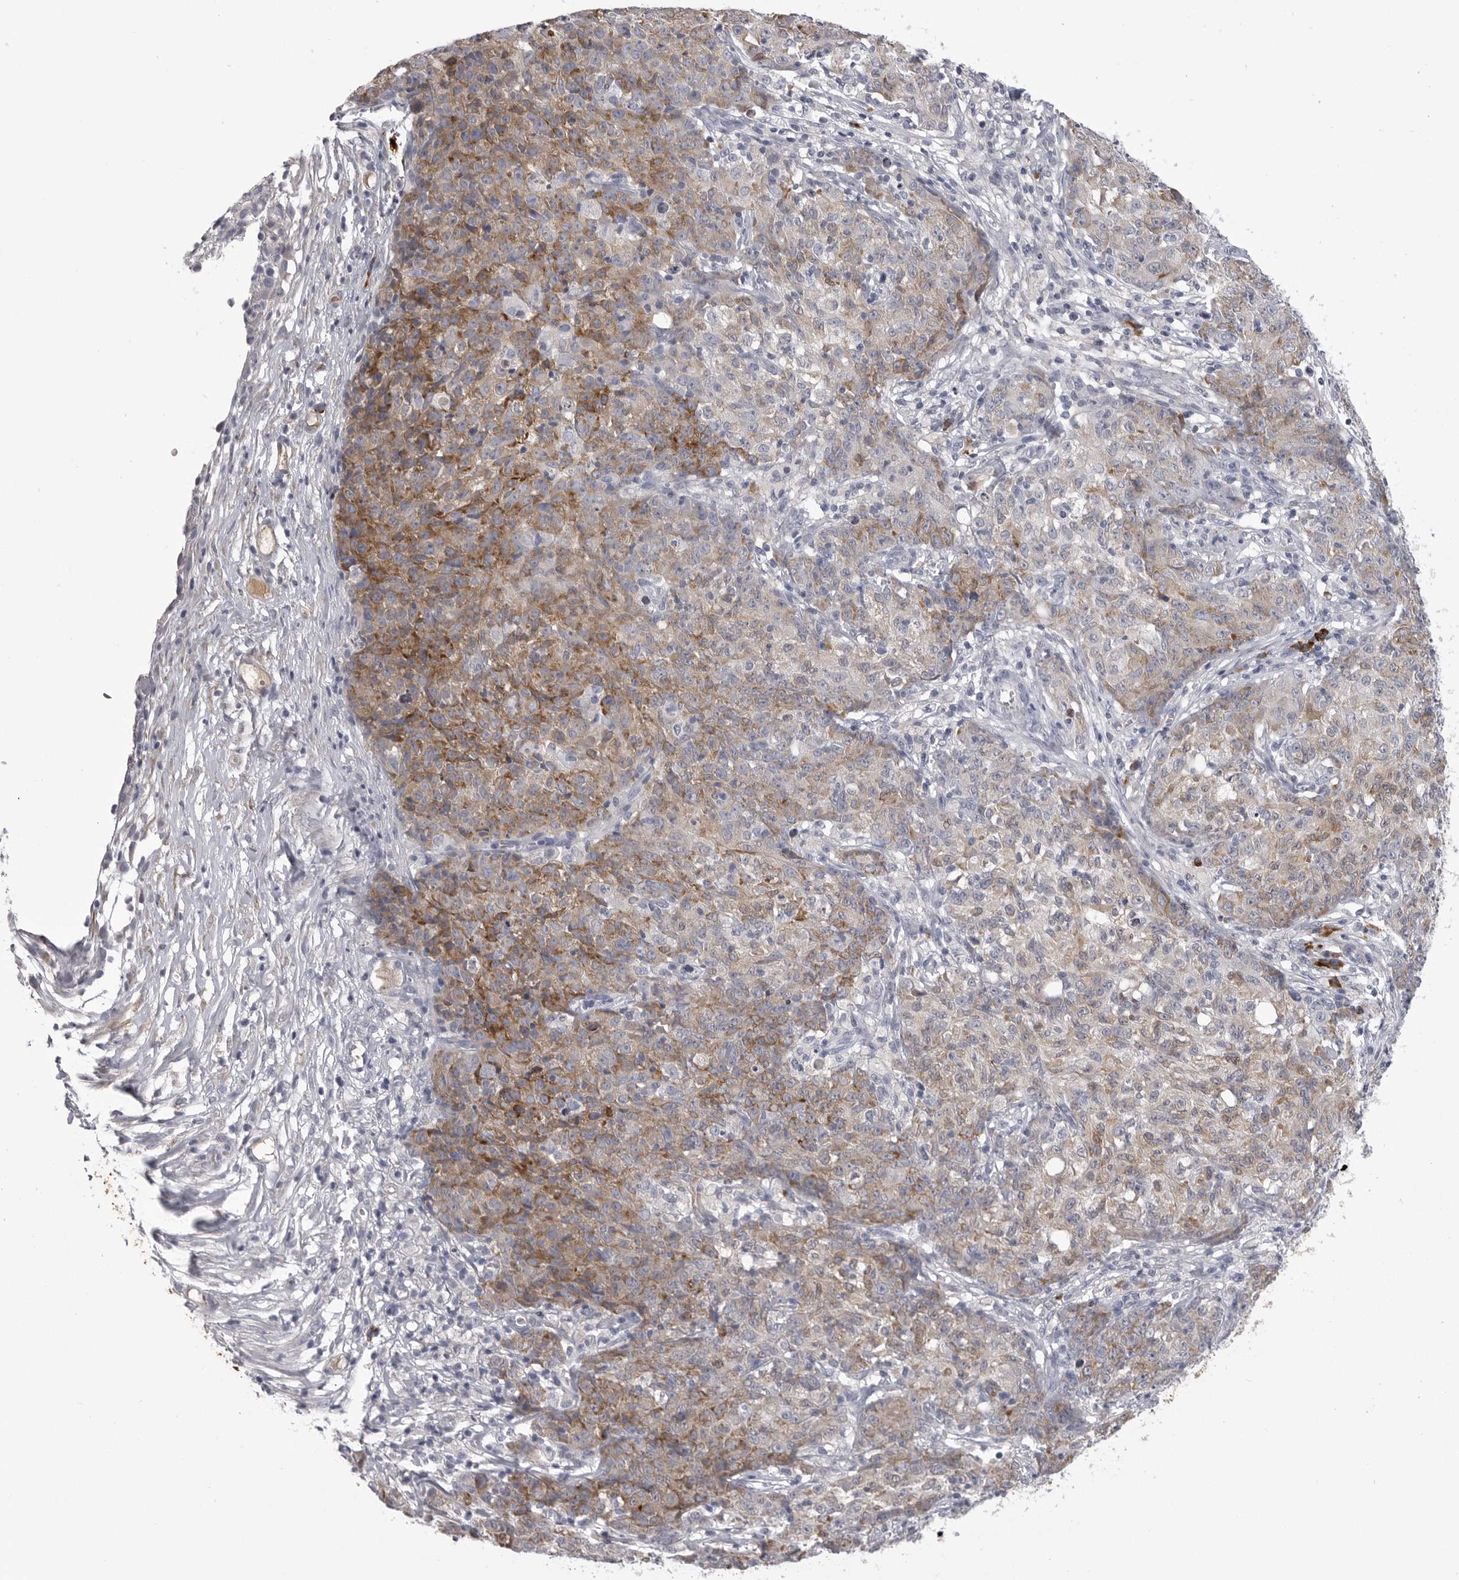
{"staining": {"intensity": "moderate", "quantity": ">75%", "location": "cytoplasmic/membranous"}, "tissue": "ovarian cancer", "cell_type": "Tumor cells", "image_type": "cancer", "snomed": [{"axis": "morphology", "description": "Carcinoma, endometroid"}, {"axis": "topography", "description": "Ovary"}], "caption": "Tumor cells reveal moderate cytoplasmic/membranous expression in about >75% of cells in ovarian endometroid carcinoma.", "gene": "FKBP2", "patient": {"sex": "female", "age": 42}}